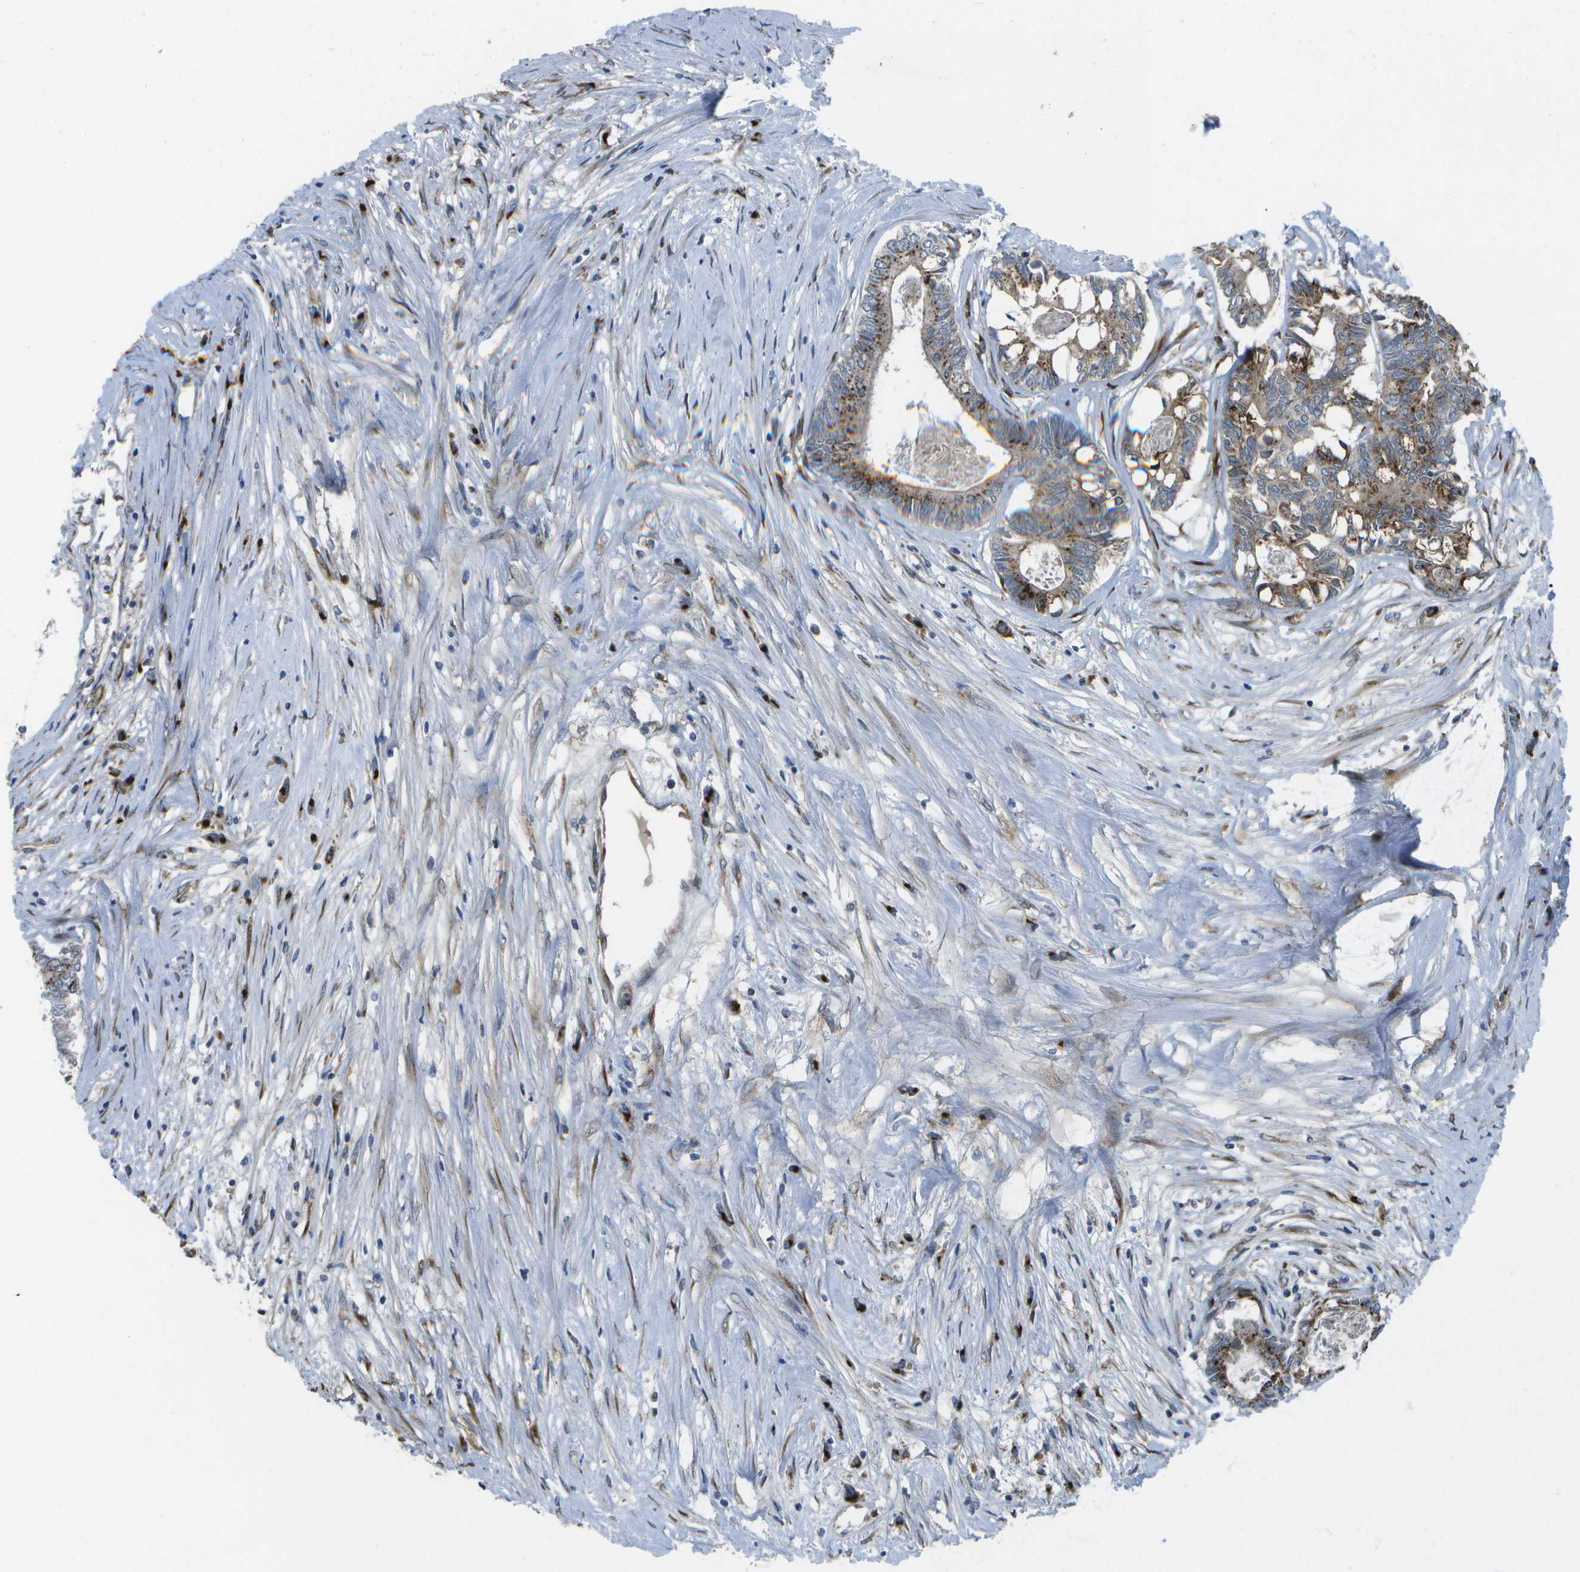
{"staining": {"intensity": "moderate", "quantity": ">75%", "location": "cytoplasmic/membranous"}, "tissue": "colorectal cancer", "cell_type": "Tumor cells", "image_type": "cancer", "snomed": [{"axis": "morphology", "description": "Adenocarcinoma, NOS"}, {"axis": "topography", "description": "Rectum"}], "caption": "Immunohistochemical staining of human colorectal adenocarcinoma shows moderate cytoplasmic/membranous protein positivity in approximately >75% of tumor cells.", "gene": "QSOX2", "patient": {"sex": "male", "age": 63}}